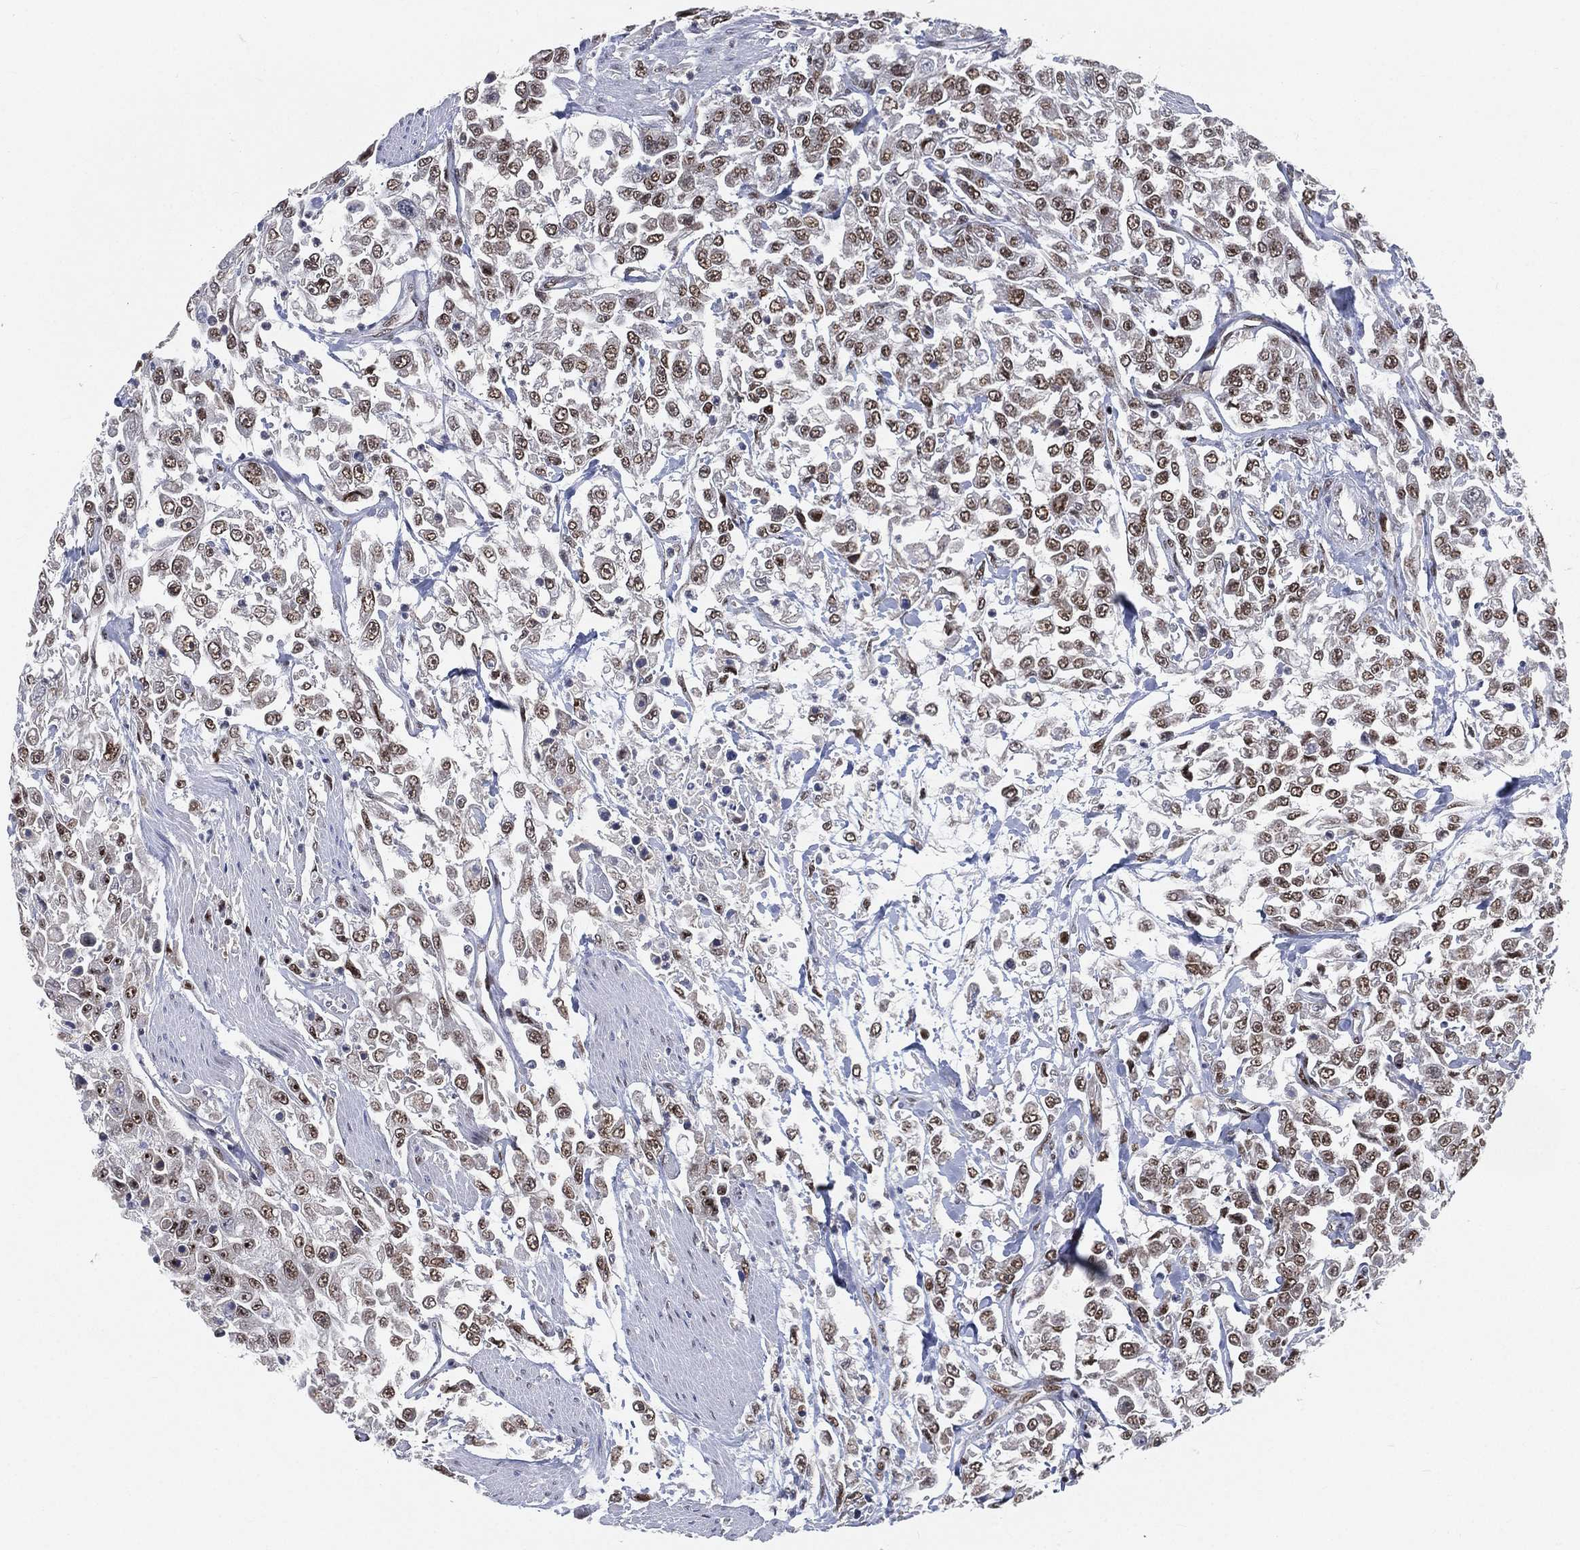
{"staining": {"intensity": "moderate", "quantity": ">75%", "location": "nuclear"}, "tissue": "urothelial cancer", "cell_type": "Tumor cells", "image_type": "cancer", "snomed": [{"axis": "morphology", "description": "Urothelial carcinoma, High grade"}, {"axis": "topography", "description": "Urinary bladder"}], "caption": "High-magnification brightfield microscopy of high-grade urothelial carcinoma stained with DAB (3,3'-diaminobenzidine) (brown) and counterstained with hematoxylin (blue). tumor cells exhibit moderate nuclear expression is present in about>75% of cells. (DAB (3,3'-diaminobenzidine) = brown stain, brightfield microscopy at high magnification).", "gene": "YLPM1", "patient": {"sex": "male", "age": 46}}